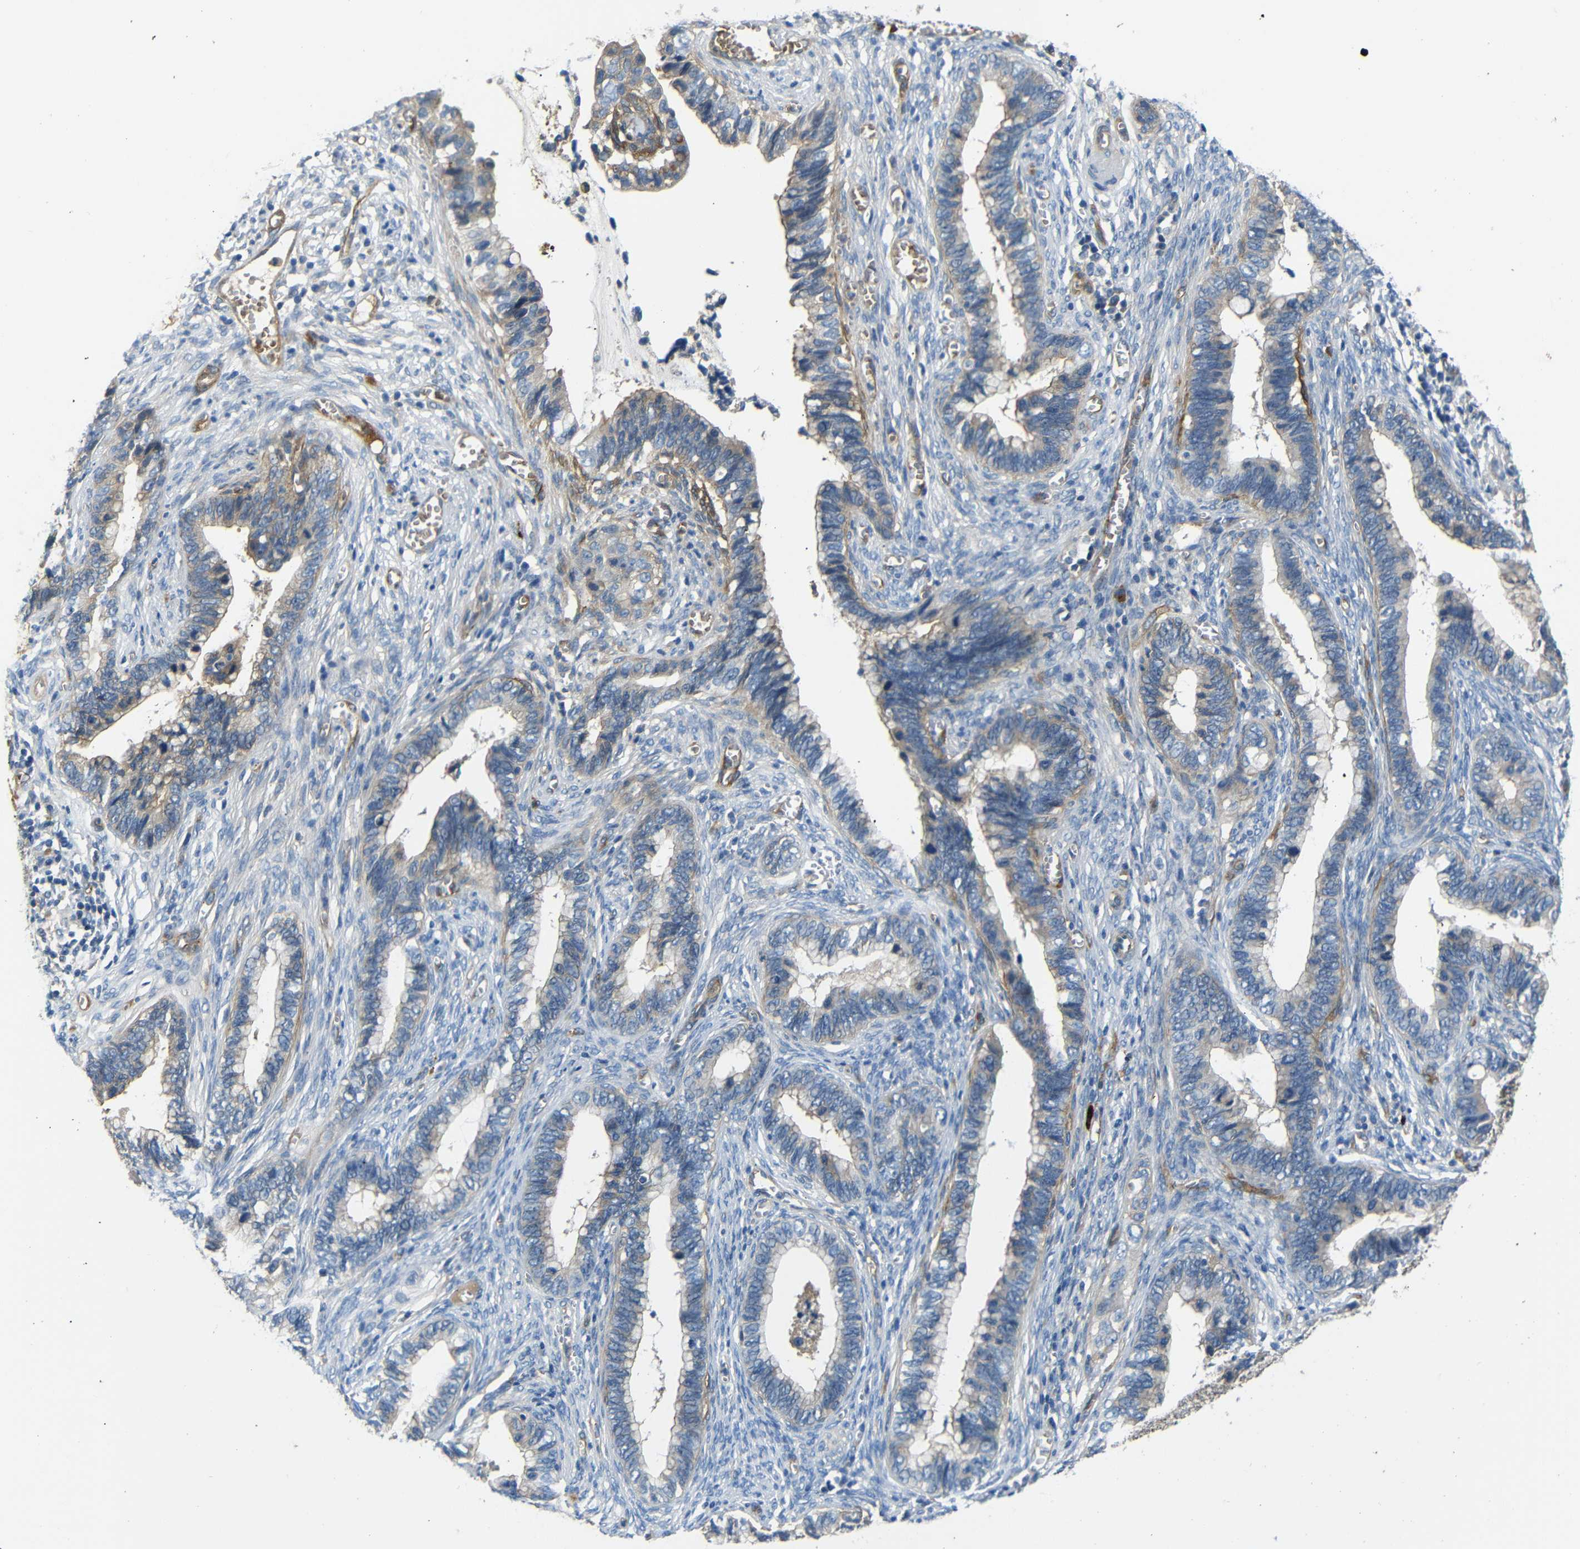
{"staining": {"intensity": "moderate", "quantity": "<25%", "location": "cytoplasmic/membranous"}, "tissue": "cervical cancer", "cell_type": "Tumor cells", "image_type": "cancer", "snomed": [{"axis": "morphology", "description": "Adenocarcinoma, NOS"}, {"axis": "topography", "description": "Cervix"}], "caption": "Immunohistochemistry (IHC) of cervical cancer displays low levels of moderate cytoplasmic/membranous expression in approximately <25% of tumor cells. (DAB = brown stain, brightfield microscopy at high magnification).", "gene": "MYO1B", "patient": {"sex": "female", "age": 44}}